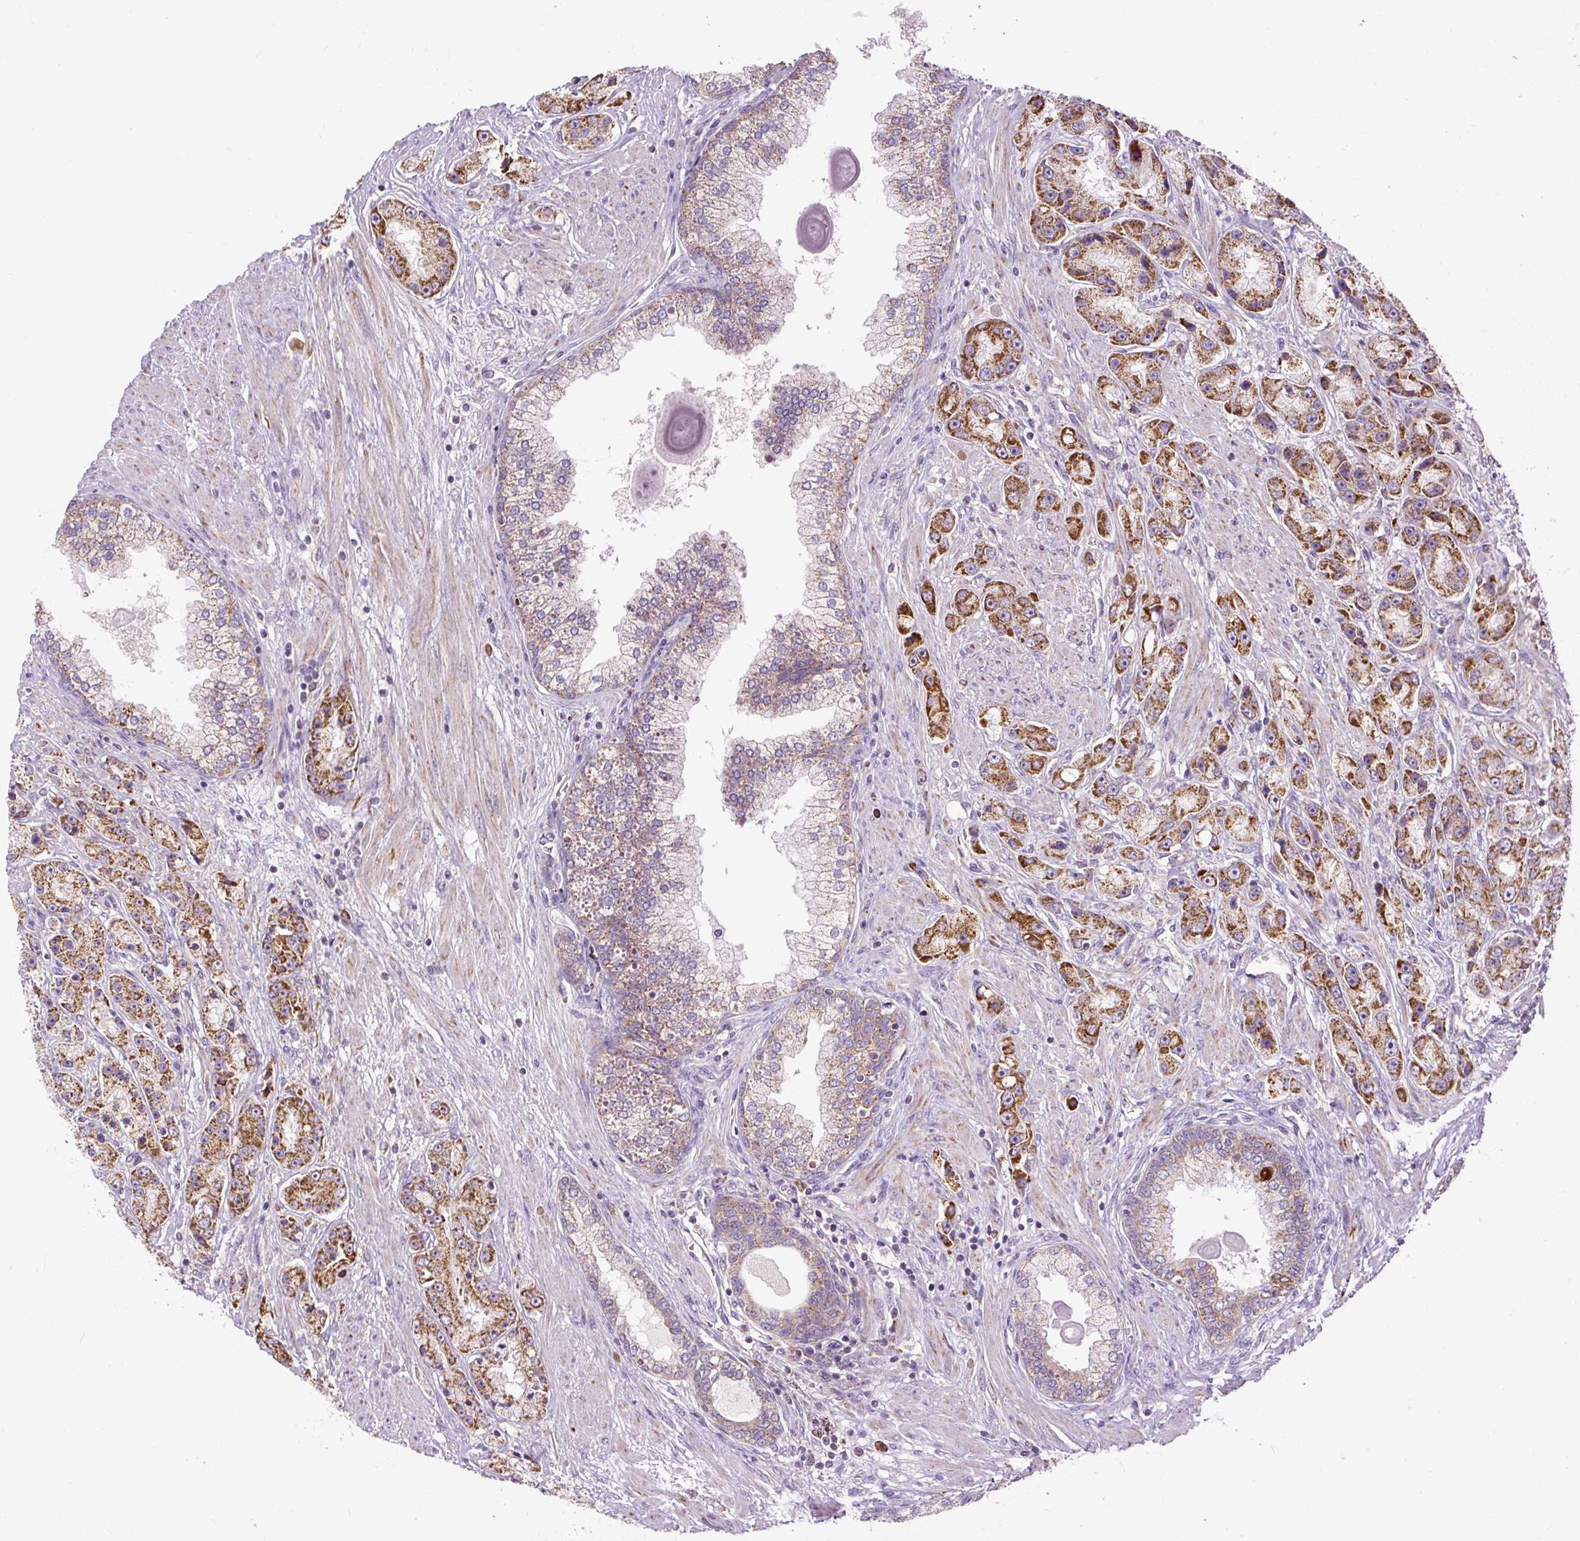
{"staining": {"intensity": "strong", "quantity": ">75%", "location": "cytoplasmic/membranous"}, "tissue": "prostate cancer", "cell_type": "Tumor cells", "image_type": "cancer", "snomed": [{"axis": "morphology", "description": "Adenocarcinoma, High grade"}, {"axis": "topography", "description": "Prostate"}], "caption": "This photomicrograph reveals prostate cancer stained with immunohistochemistry to label a protein in brown. The cytoplasmic/membranous of tumor cells show strong positivity for the protein. Nuclei are counter-stained blue.", "gene": "TM2D3", "patient": {"sex": "male", "age": 67}}